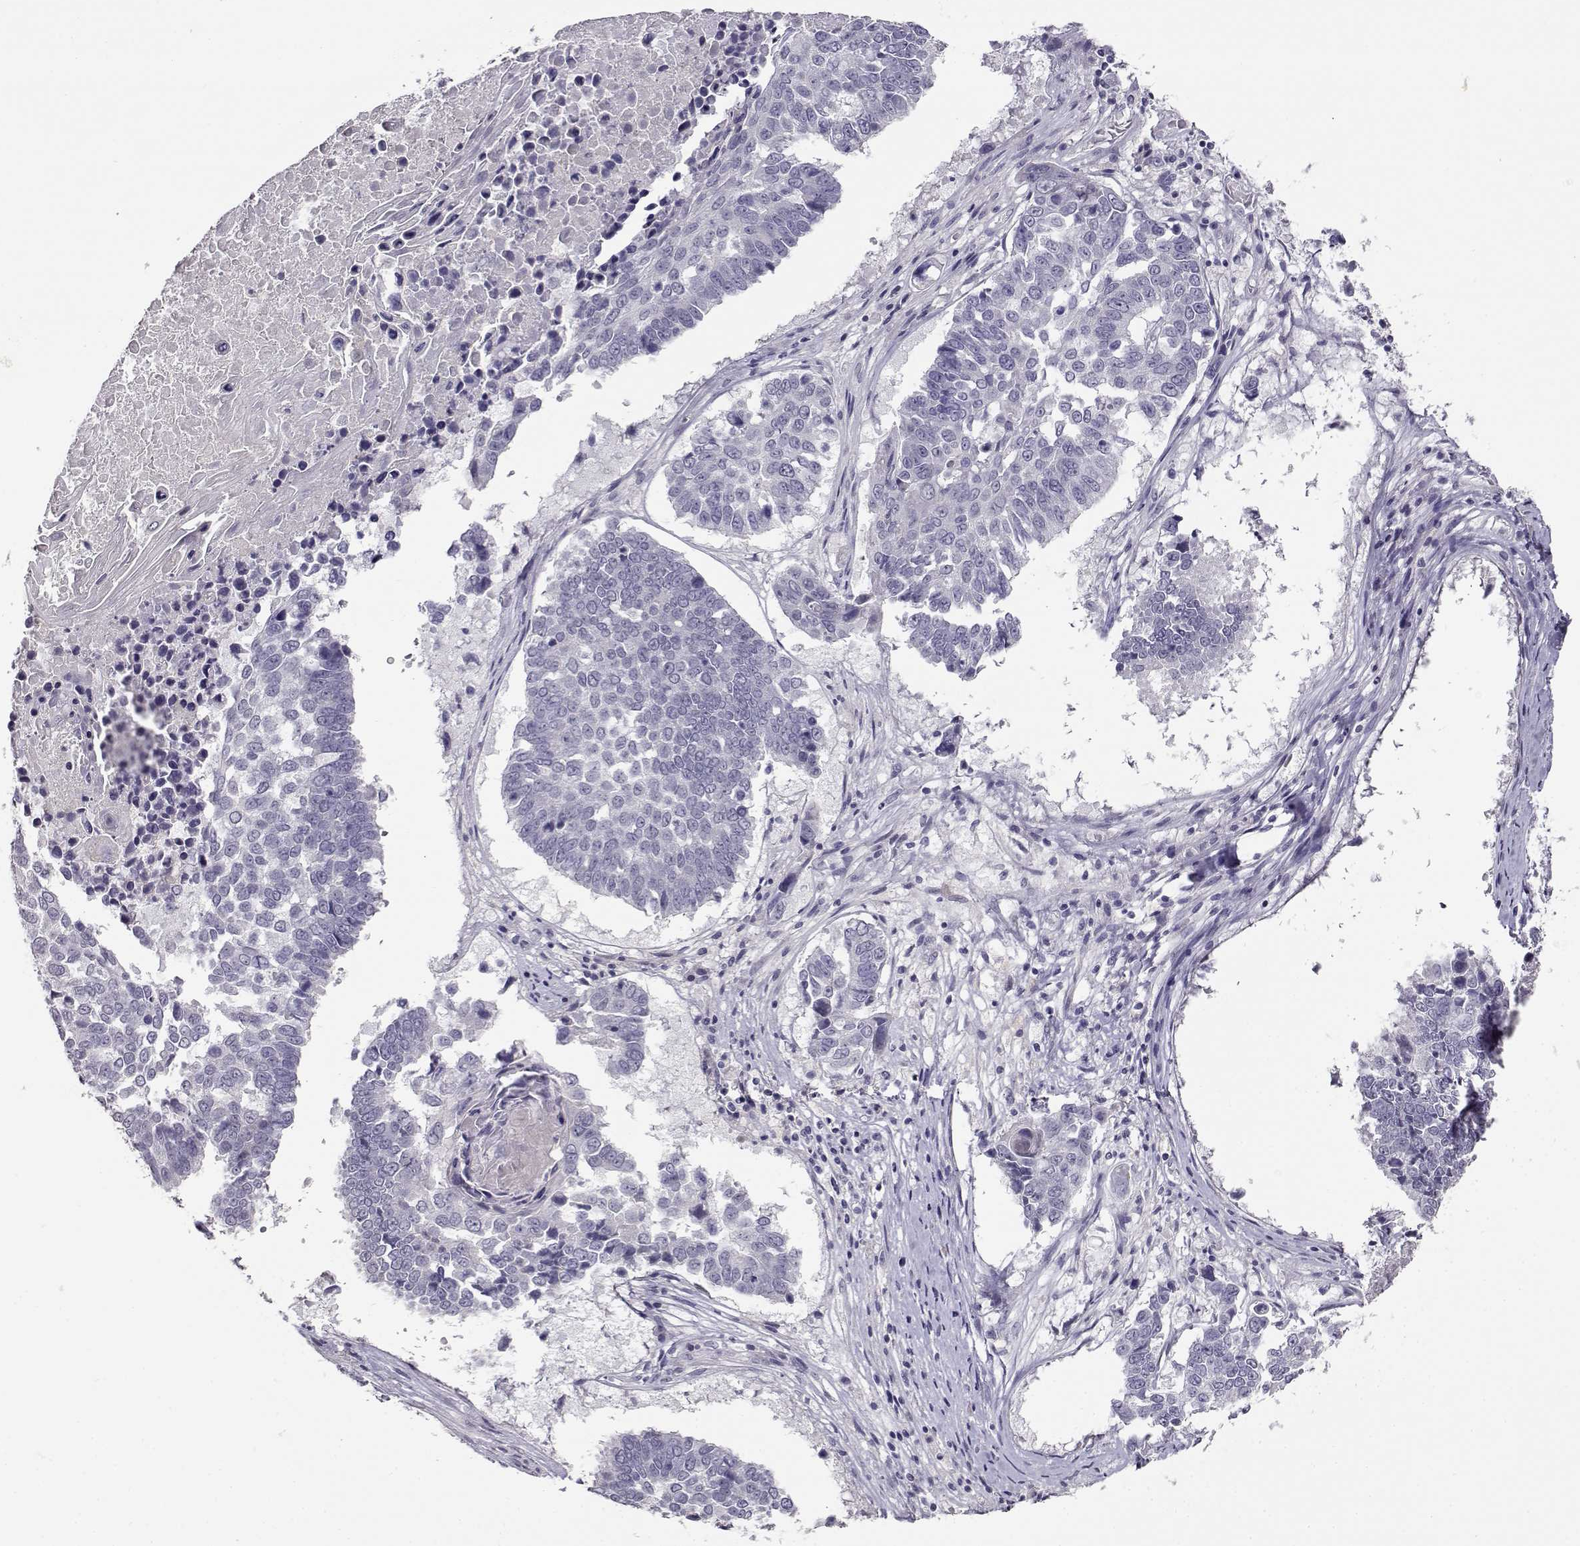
{"staining": {"intensity": "negative", "quantity": "none", "location": "none"}, "tissue": "lung cancer", "cell_type": "Tumor cells", "image_type": "cancer", "snomed": [{"axis": "morphology", "description": "Squamous cell carcinoma, NOS"}, {"axis": "topography", "description": "Lung"}], "caption": "Immunohistochemical staining of human lung cancer (squamous cell carcinoma) displays no significant expression in tumor cells.", "gene": "RHOXF2", "patient": {"sex": "male", "age": 73}}